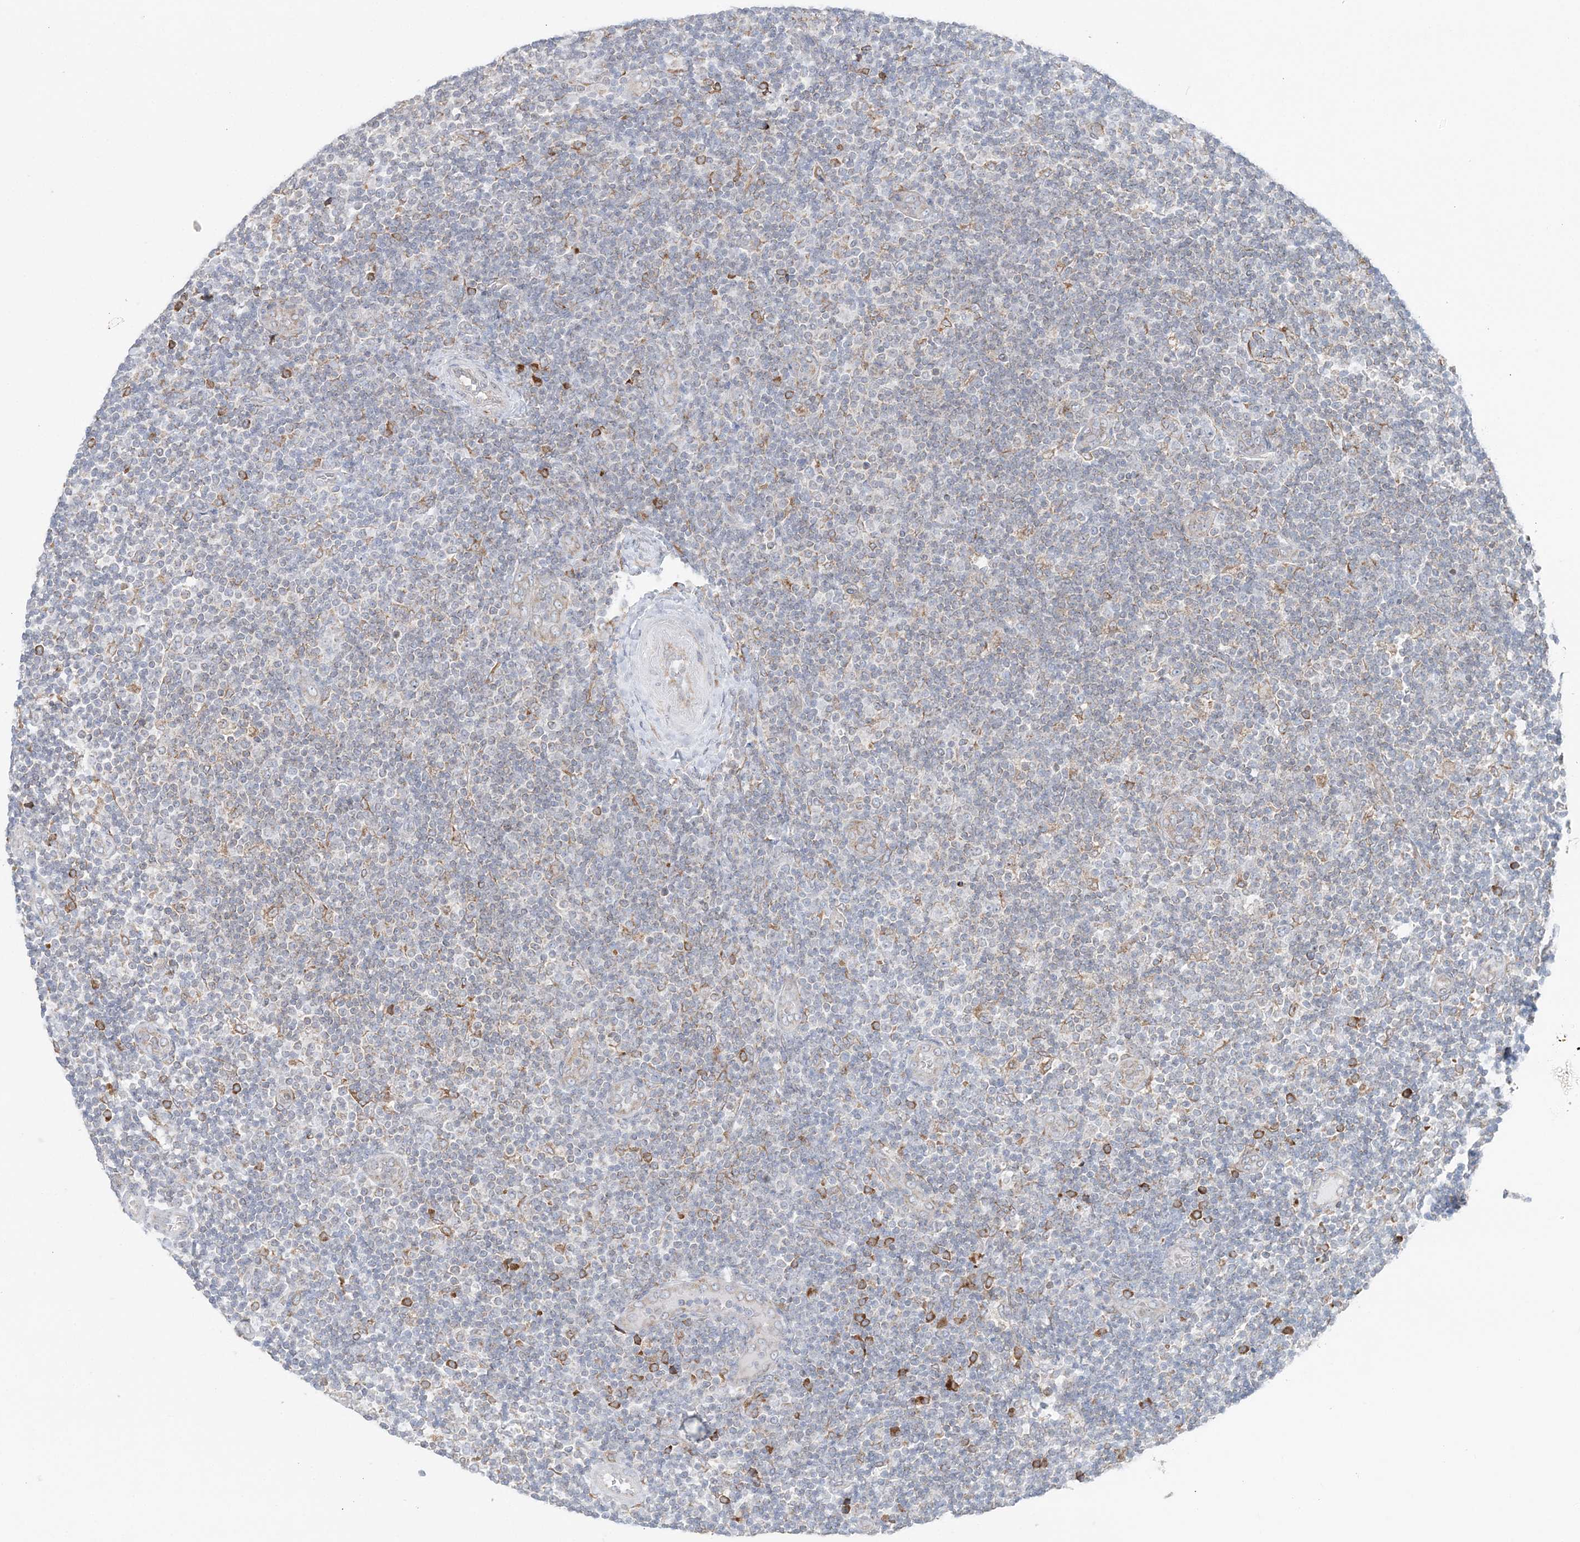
{"staining": {"intensity": "moderate", "quantity": "<25%", "location": "cytoplasmic/membranous"}, "tissue": "lymphoma", "cell_type": "Tumor cells", "image_type": "cancer", "snomed": [{"axis": "morphology", "description": "Malignant lymphoma, non-Hodgkin's type, Low grade"}, {"axis": "topography", "description": "Lymph node"}], "caption": "An image of human lymphoma stained for a protein shows moderate cytoplasmic/membranous brown staining in tumor cells. The staining is performed using DAB brown chromogen to label protein expression. The nuclei are counter-stained blue using hematoxylin.", "gene": "TMED10", "patient": {"sex": "male", "age": 83}}